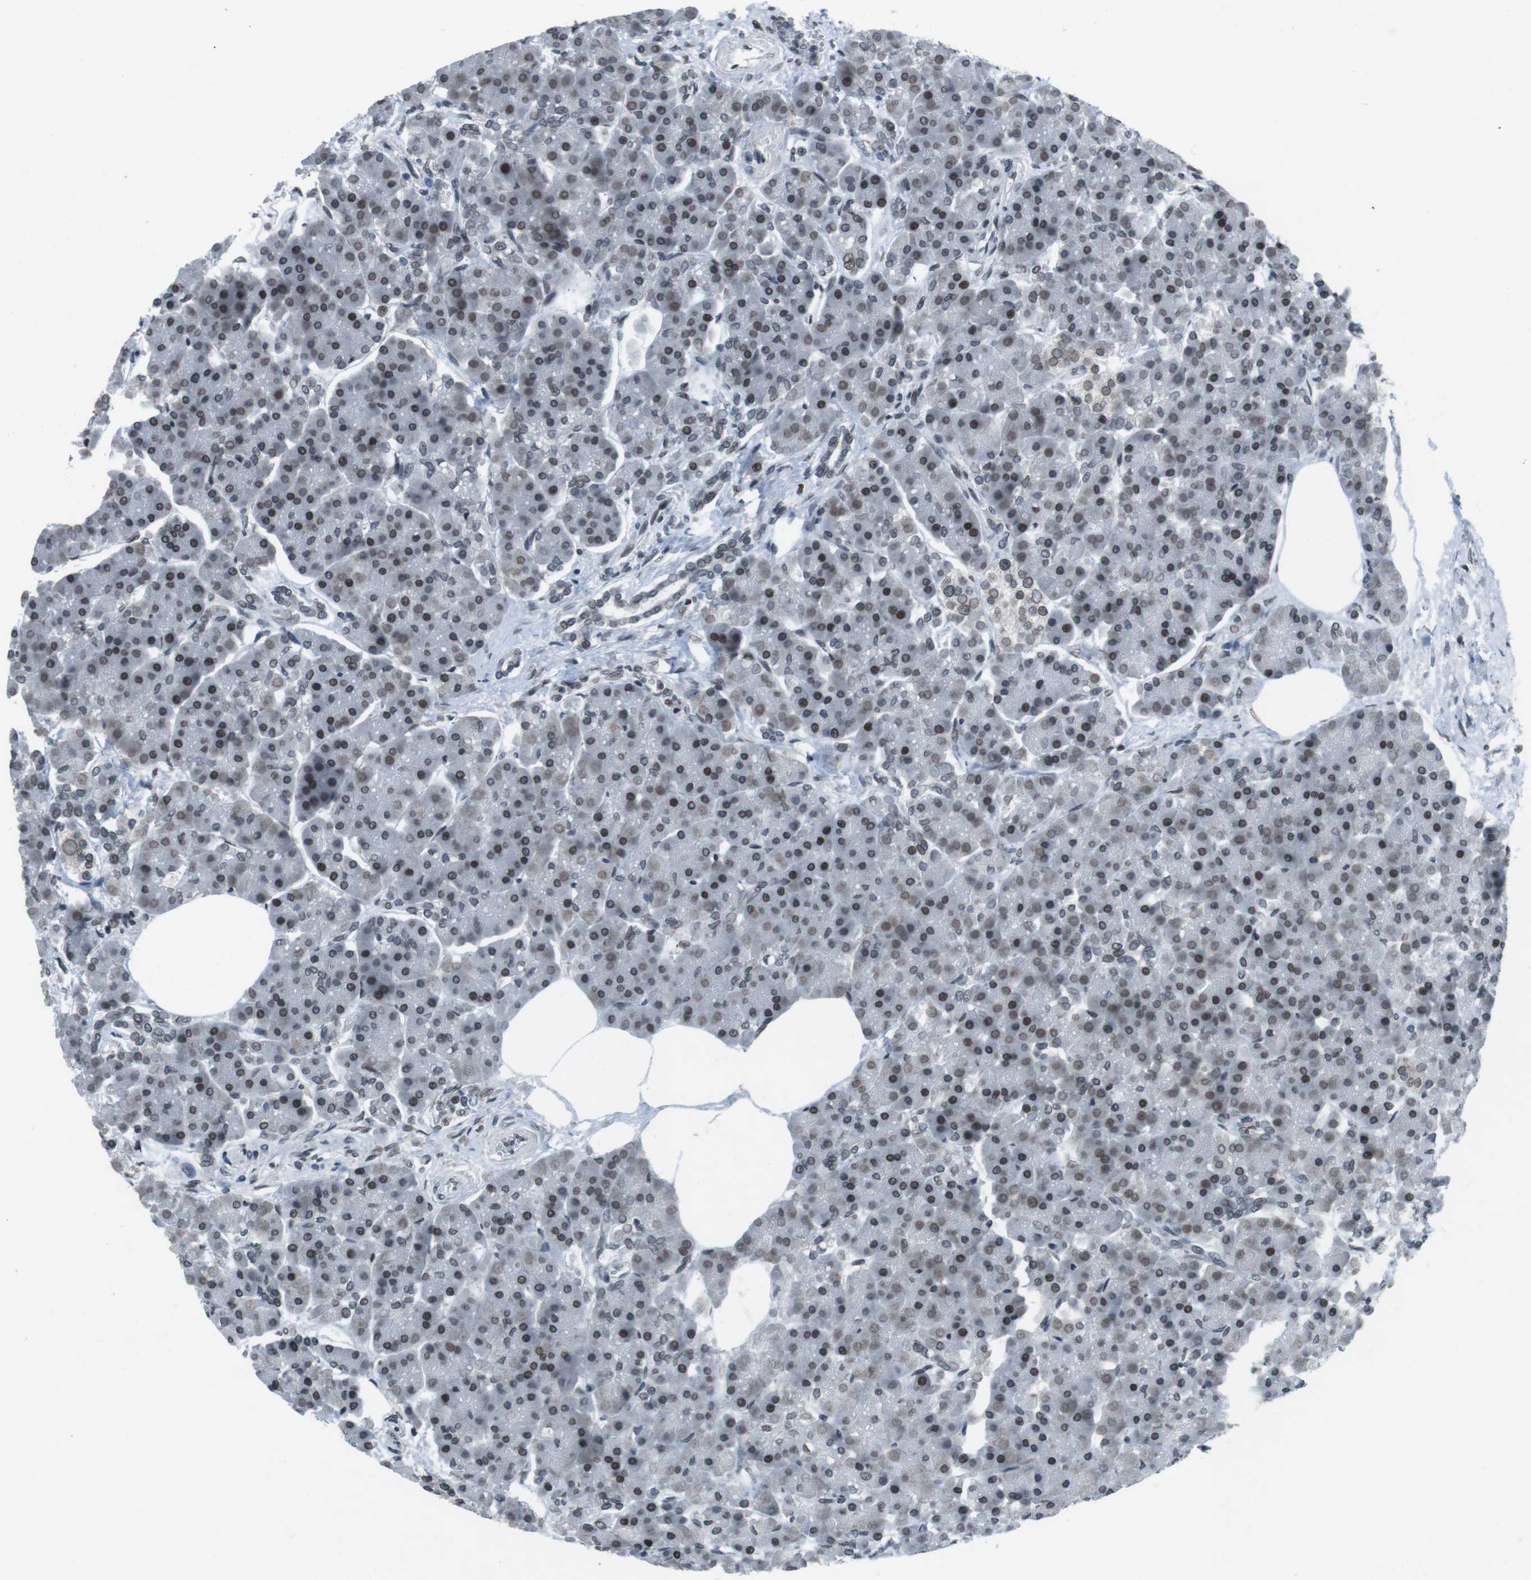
{"staining": {"intensity": "moderate", "quantity": ">75%", "location": "nuclear"}, "tissue": "pancreas", "cell_type": "Exocrine glandular cells", "image_type": "normal", "snomed": [{"axis": "morphology", "description": "Normal tissue, NOS"}, {"axis": "topography", "description": "Pancreas"}], "caption": "Immunohistochemistry (IHC) (DAB (3,3'-diaminobenzidine)) staining of normal pancreas exhibits moderate nuclear protein positivity in about >75% of exocrine glandular cells. Immunohistochemistry stains the protein of interest in brown and the nuclei are stained blue.", "gene": "MAD1L1", "patient": {"sex": "female", "age": 70}}